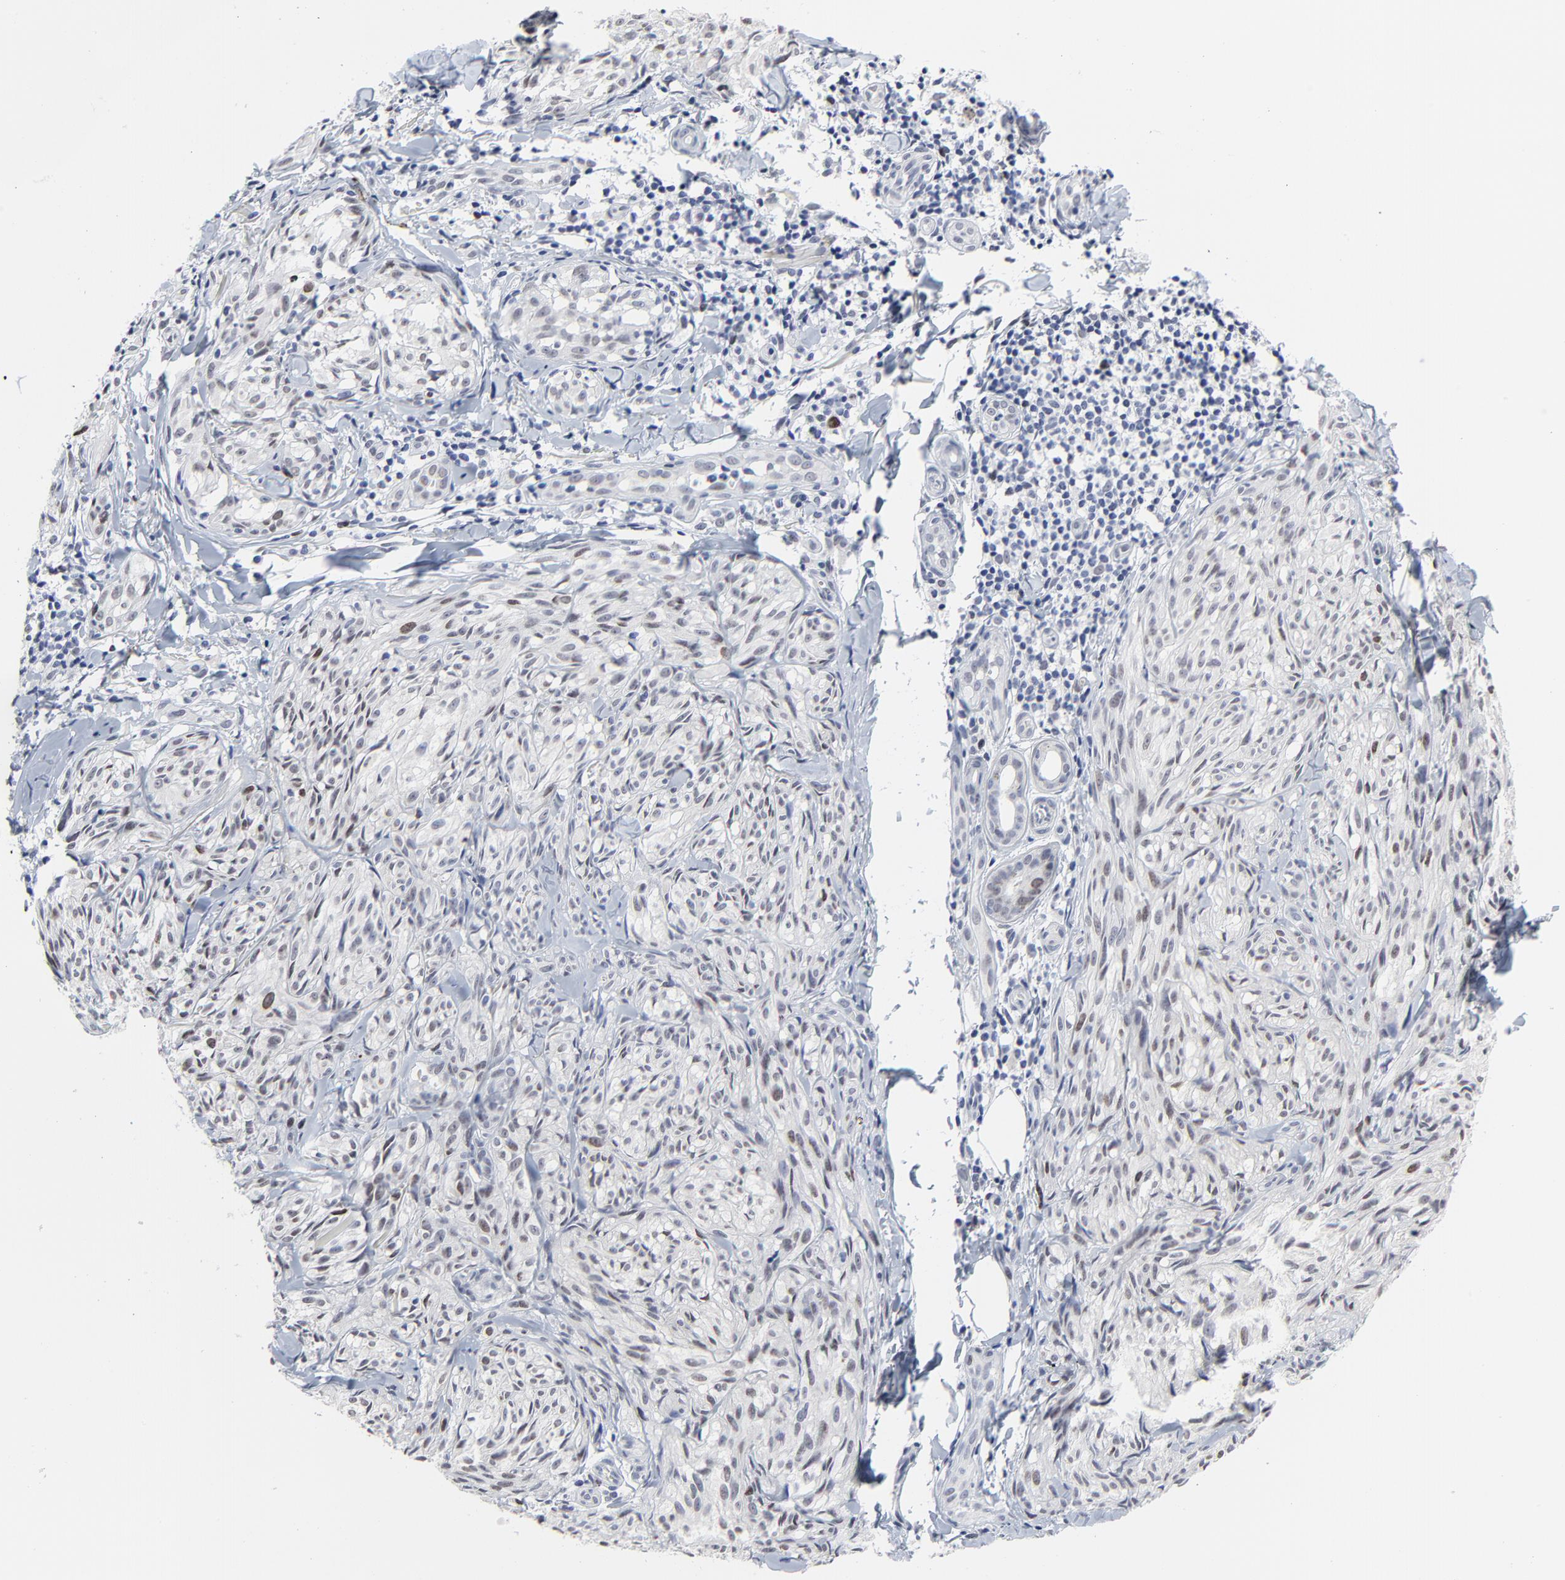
{"staining": {"intensity": "weak", "quantity": "<25%", "location": "nuclear"}, "tissue": "melanoma", "cell_type": "Tumor cells", "image_type": "cancer", "snomed": [{"axis": "morphology", "description": "Malignant melanoma, Metastatic site"}, {"axis": "topography", "description": "Skin"}], "caption": "DAB immunohistochemical staining of malignant melanoma (metastatic site) reveals no significant staining in tumor cells.", "gene": "ZNF589", "patient": {"sex": "female", "age": 66}}